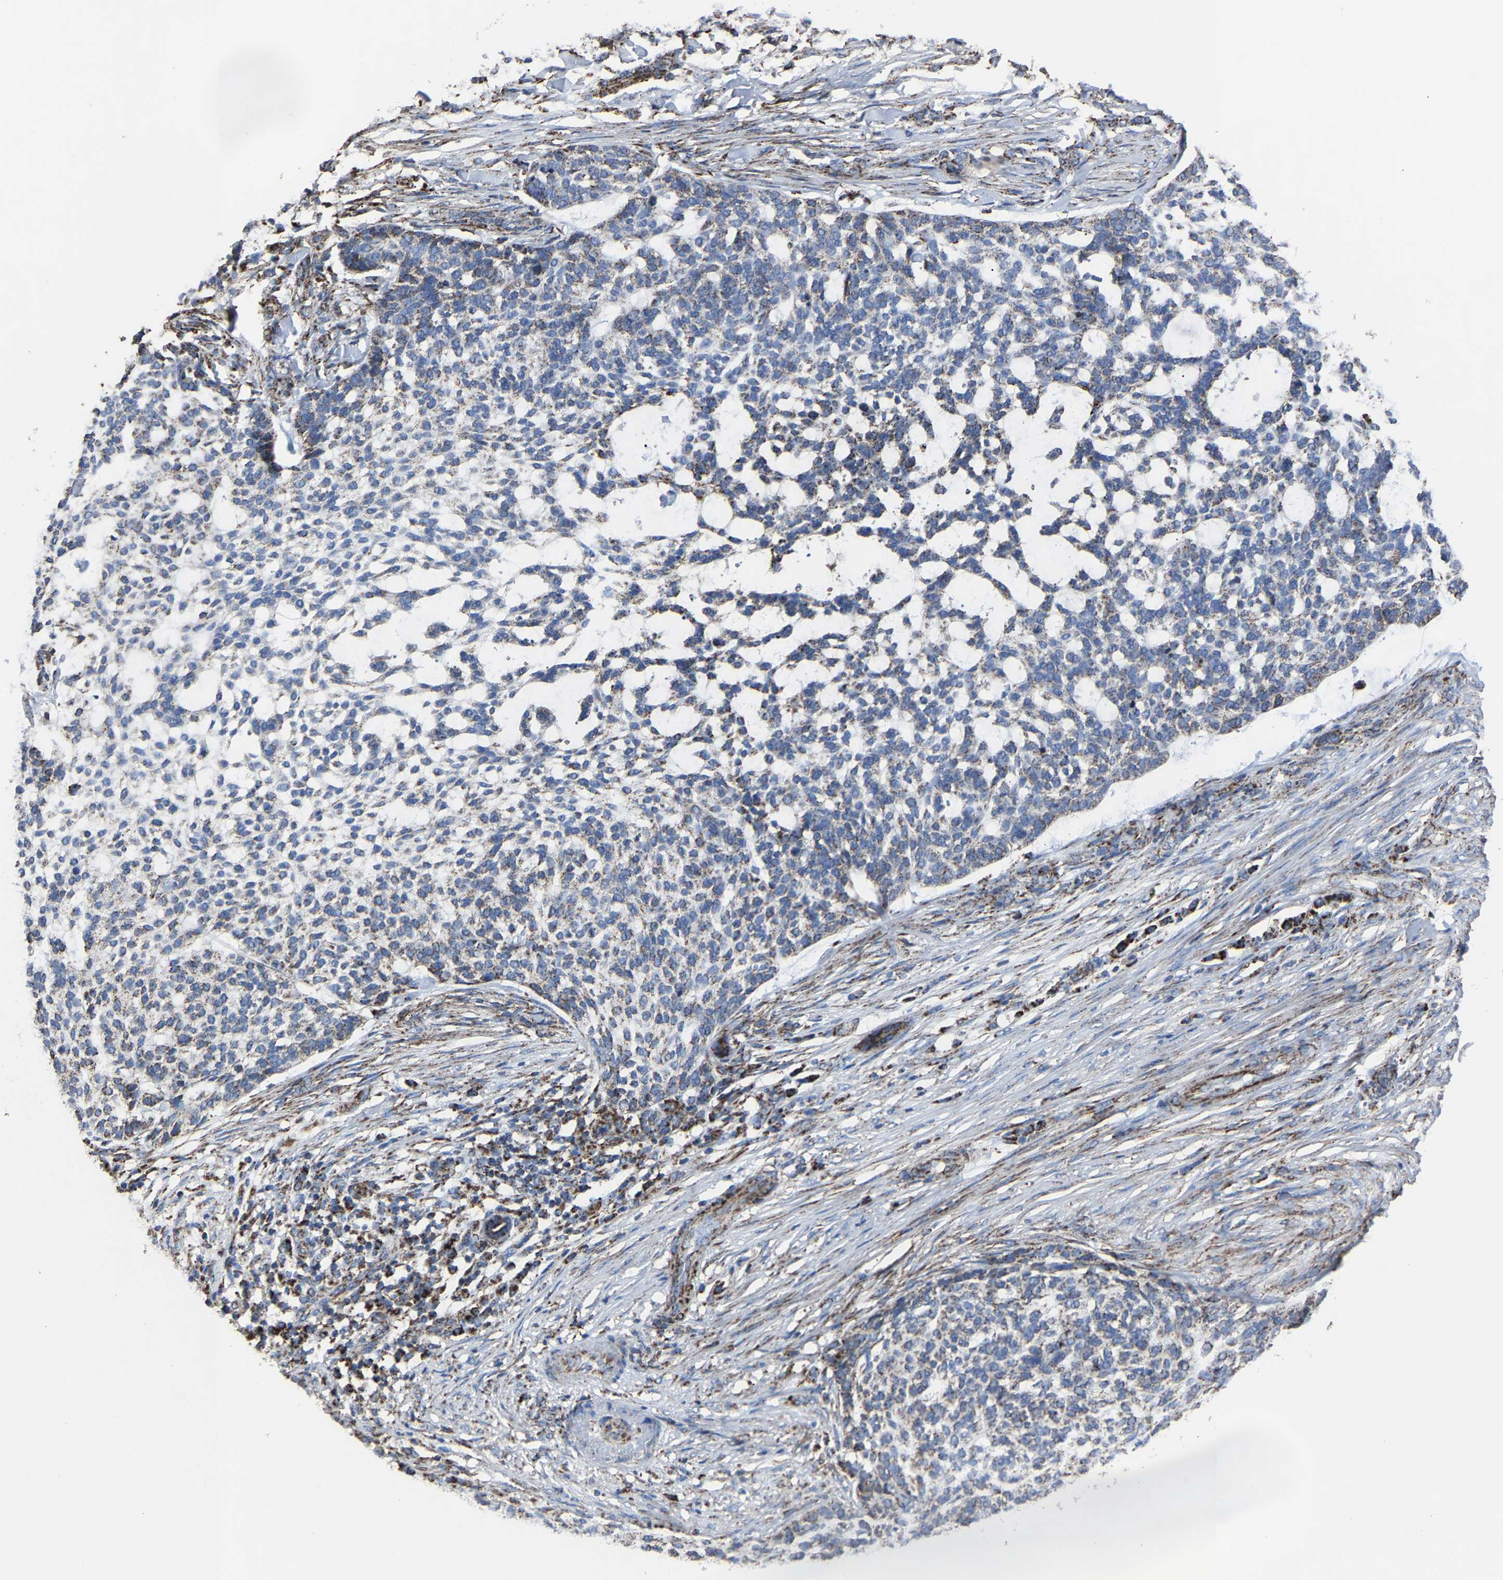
{"staining": {"intensity": "weak", "quantity": ">75%", "location": "cytoplasmic/membranous"}, "tissue": "skin cancer", "cell_type": "Tumor cells", "image_type": "cancer", "snomed": [{"axis": "morphology", "description": "Basal cell carcinoma"}, {"axis": "topography", "description": "Skin"}], "caption": "A photomicrograph showing weak cytoplasmic/membranous staining in about >75% of tumor cells in skin cancer (basal cell carcinoma), as visualized by brown immunohistochemical staining.", "gene": "NDUFV3", "patient": {"sex": "female", "age": 64}}